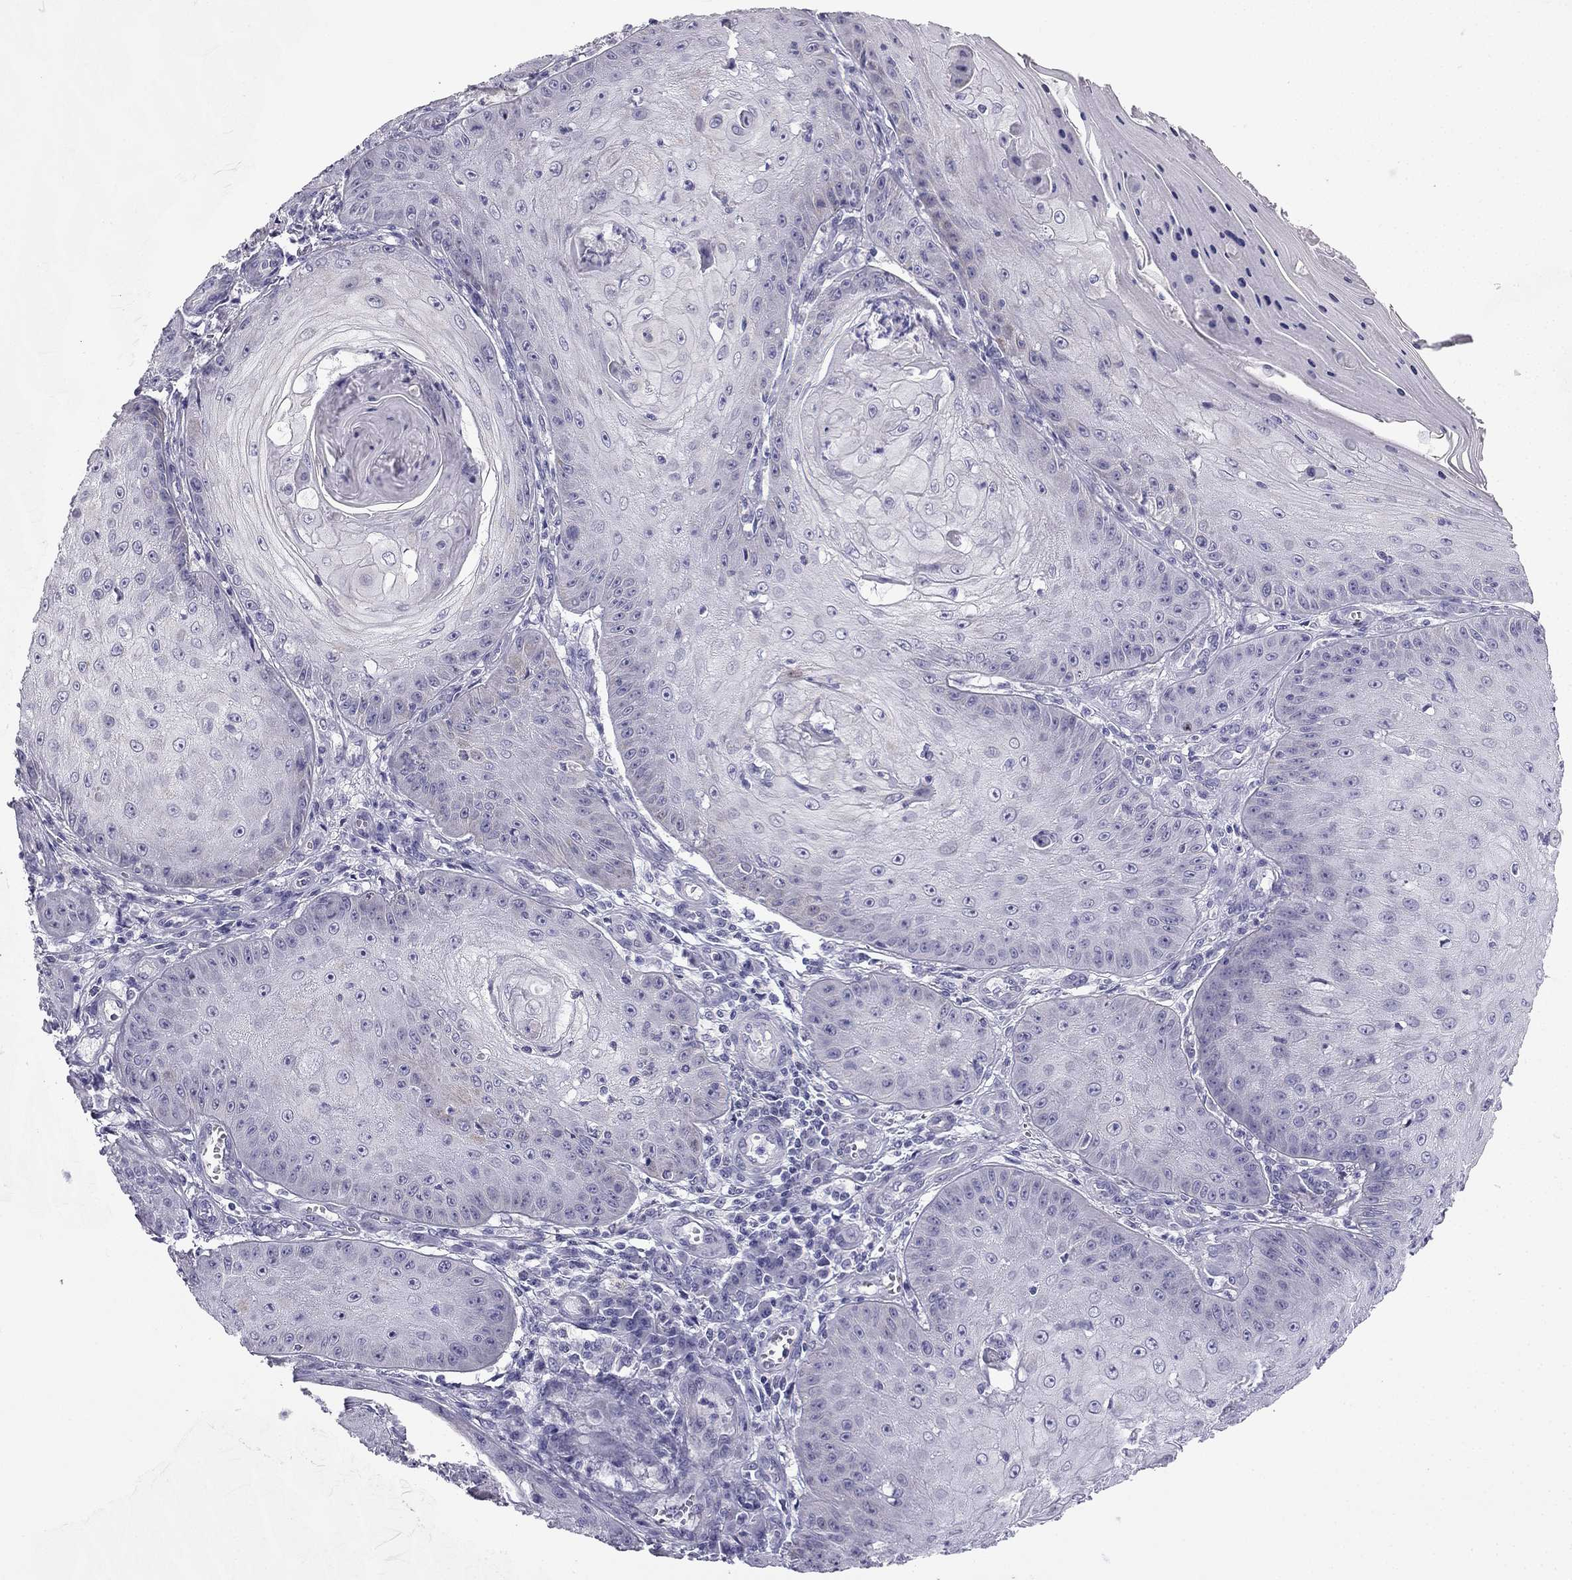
{"staining": {"intensity": "negative", "quantity": "none", "location": "none"}, "tissue": "skin cancer", "cell_type": "Tumor cells", "image_type": "cancer", "snomed": [{"axis": "morphology", "description": "Squamous cell carcinoma, NOS"}, {"axis": "topography", "description": "Skin"}], "caption": "The micrograph reveals no staining of tumor cells in squamous cell carcinoma (skin).", "gene": "CFAP53", "patient": {"sex": "male", "age": 70}}